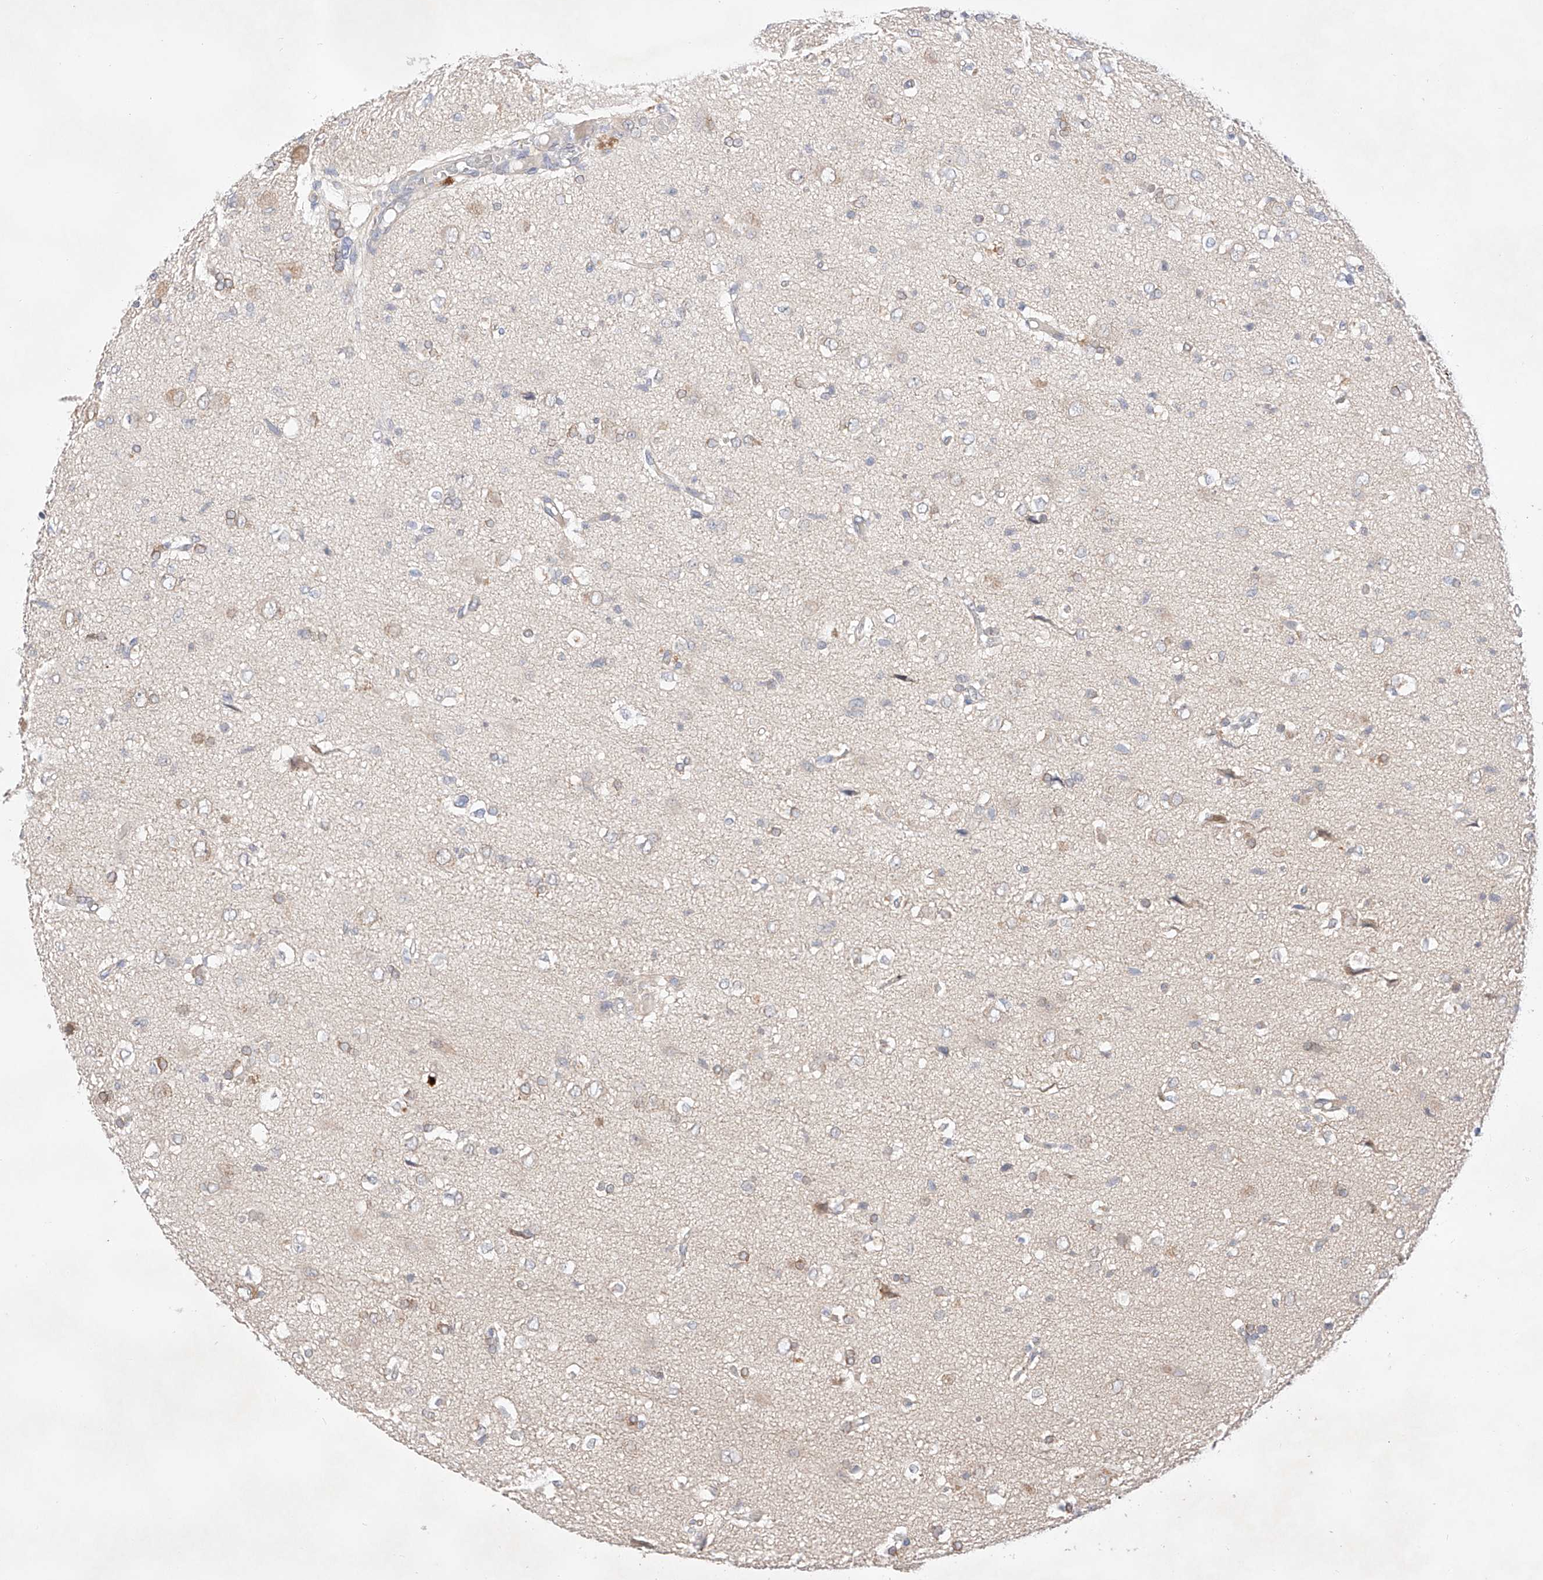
{"staining": {"intensity": "negative", "quantity": "none", "location": "none"}, "tissue": "glioma", "cell_type": "Tumor cells", "image_type": "cancer", "snomed": [{"axis": "morphology", "description": "Glioma, malignant, High grade"}, {"axis": "topography", "description": "Brain"}], "caption": "Immunohistochemical staining of human malignant glioma (high-grade) reveals no significant staining in tumor cells.", "gene": "ZNF124", "patient": {"sex": "female", "age": 59}}